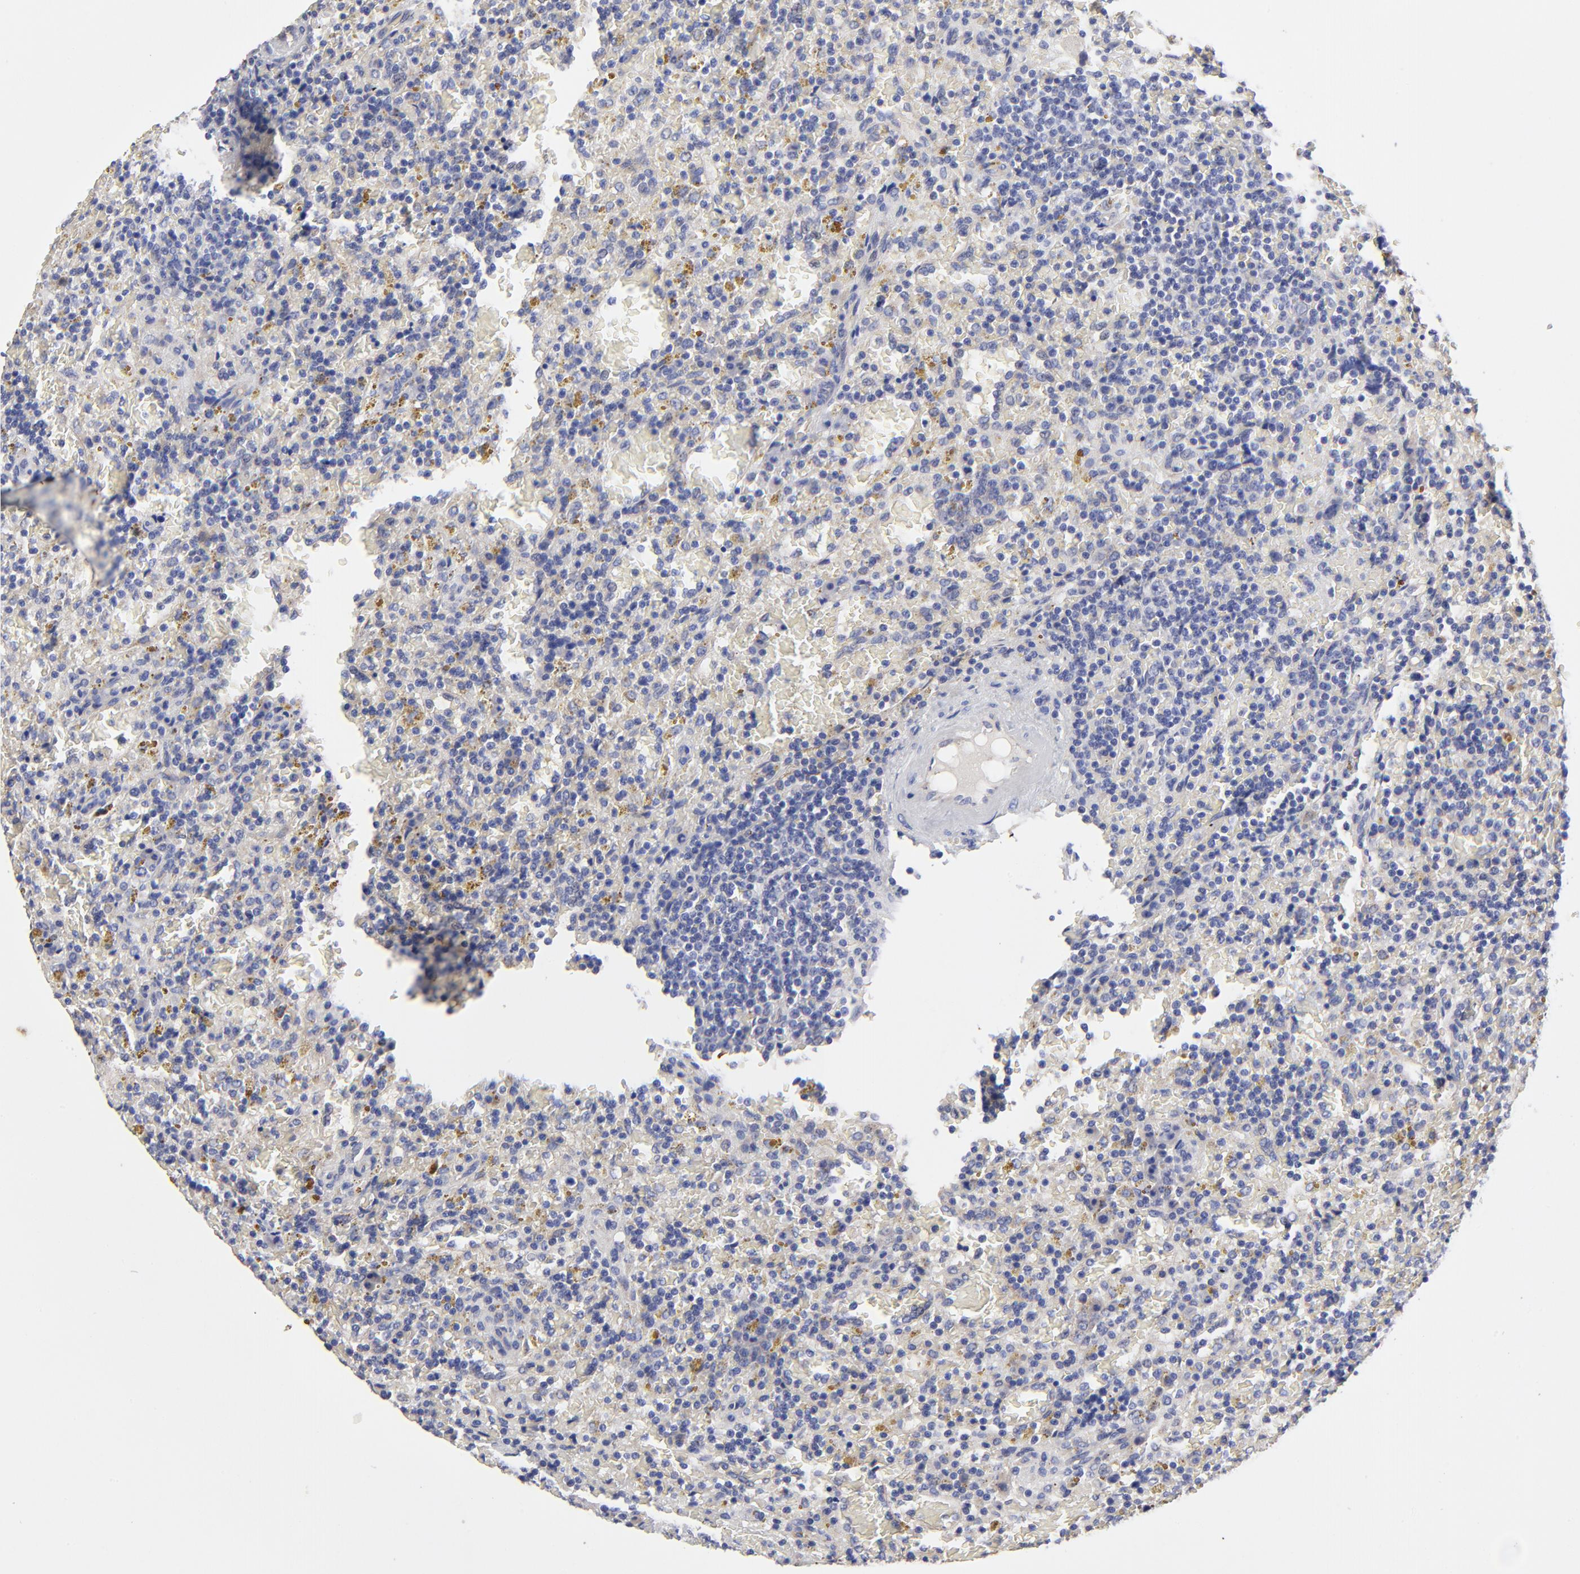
{"staining": {"intensity": "negative", "quantity": "none", "location": "none"}, "tissue": "lymphoma", "cell_type": "Tumor cells", "image_type": "cancer", "snomed": [{"axis": "morphology", "description": "Malignant lymphoma, non-Hodgkin's type, Low grade"}, {"axis": "topography", "description": "Spleen"}], "caption": "A micrograph of low-grade malignant lymphoma, non-Hodgkin's type stained for a protein exhibits no brown staining in tumor cells.", "gene": "SULF2", "patient": {"sex": "female", "age": 65}}